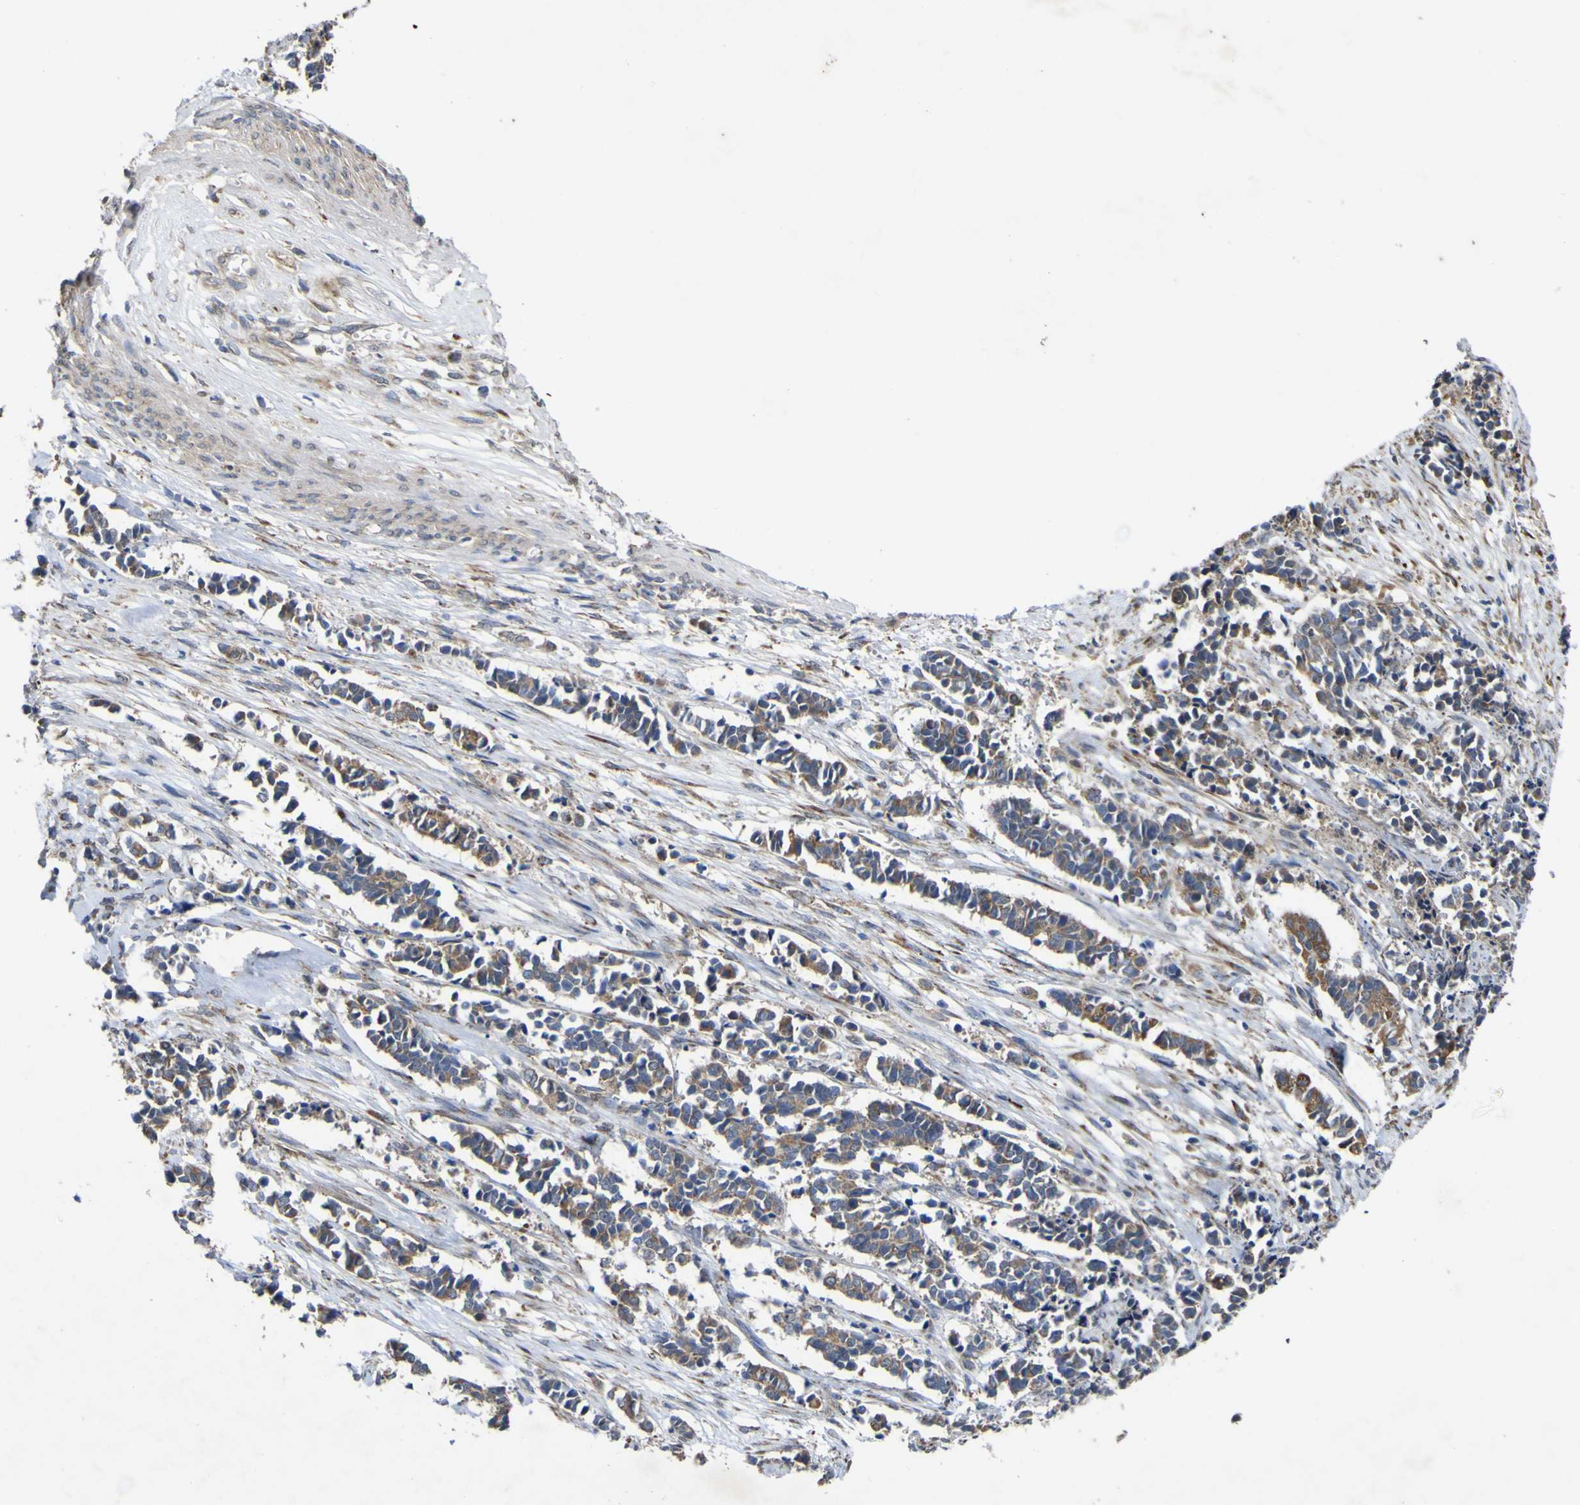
{"staining": {"intensity": "moderate", "quantity": "25%-75%", "location": "cytoplasmic/membranous"}, "tissue": "cervical cancer", "cell_type": "Tumor cells", "image_type": "cancer", "snomed": [{"axis": "morphology", "description": "Normal tissue, NOS"}, {"axis": "morphology", "description": "Squamous cell carcinoma, NOS"}, {"axis": "topography", "description": "Cervix"}], "caption": "The micrograph demonstrates immunohistochemical staining of cervical cancer (squamous cell carcinoma). There is moderate cytoplasmic/membranous expression is present in about 25%-75% of tumor cells.", "gene": "IRAK2", "patient": {"sex": "female", "age": 35}}